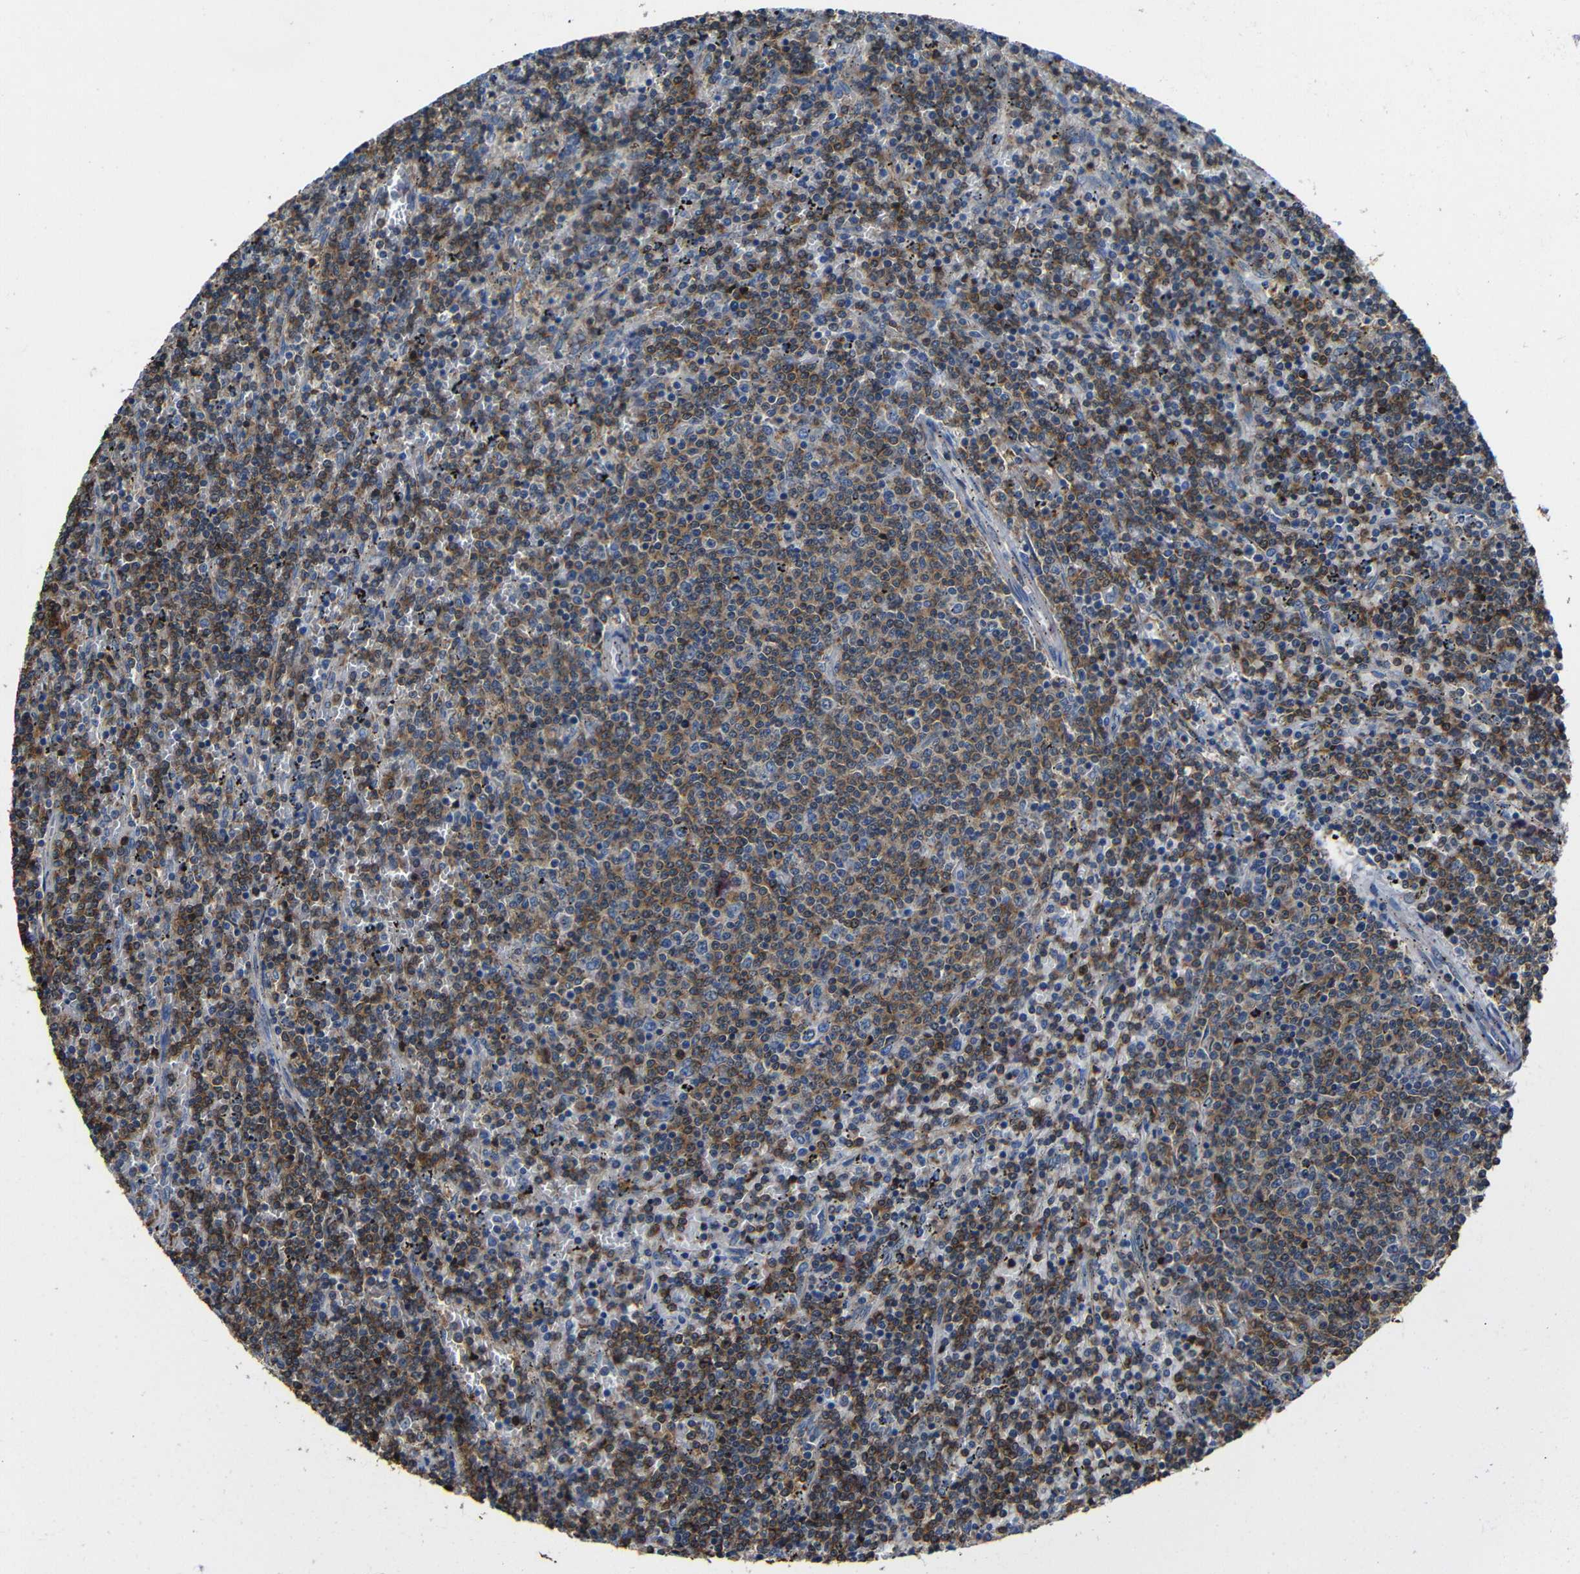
{"staining": {"intensity": "moderate", "quantity": "25%-75%", "location": "cytoplasmic/membranous"}, "tissue": "lymphoma", "cell_type": "Tumor cells", "image_type": "cancer", "snomed": [{"axis": "morphology", "description": "Malignant lymphoma, non-Hodgkin's type, Low grade"}, {"axis": "topography", "description": "Spleen"}], "caption": "Human low-grade malignant lymphoma, non-Hodgkin's type stained with a protein marker displays moderate staining in tumor cells.", "gene": "GDI1", "patient": {"sex": "female", "age": 50}}